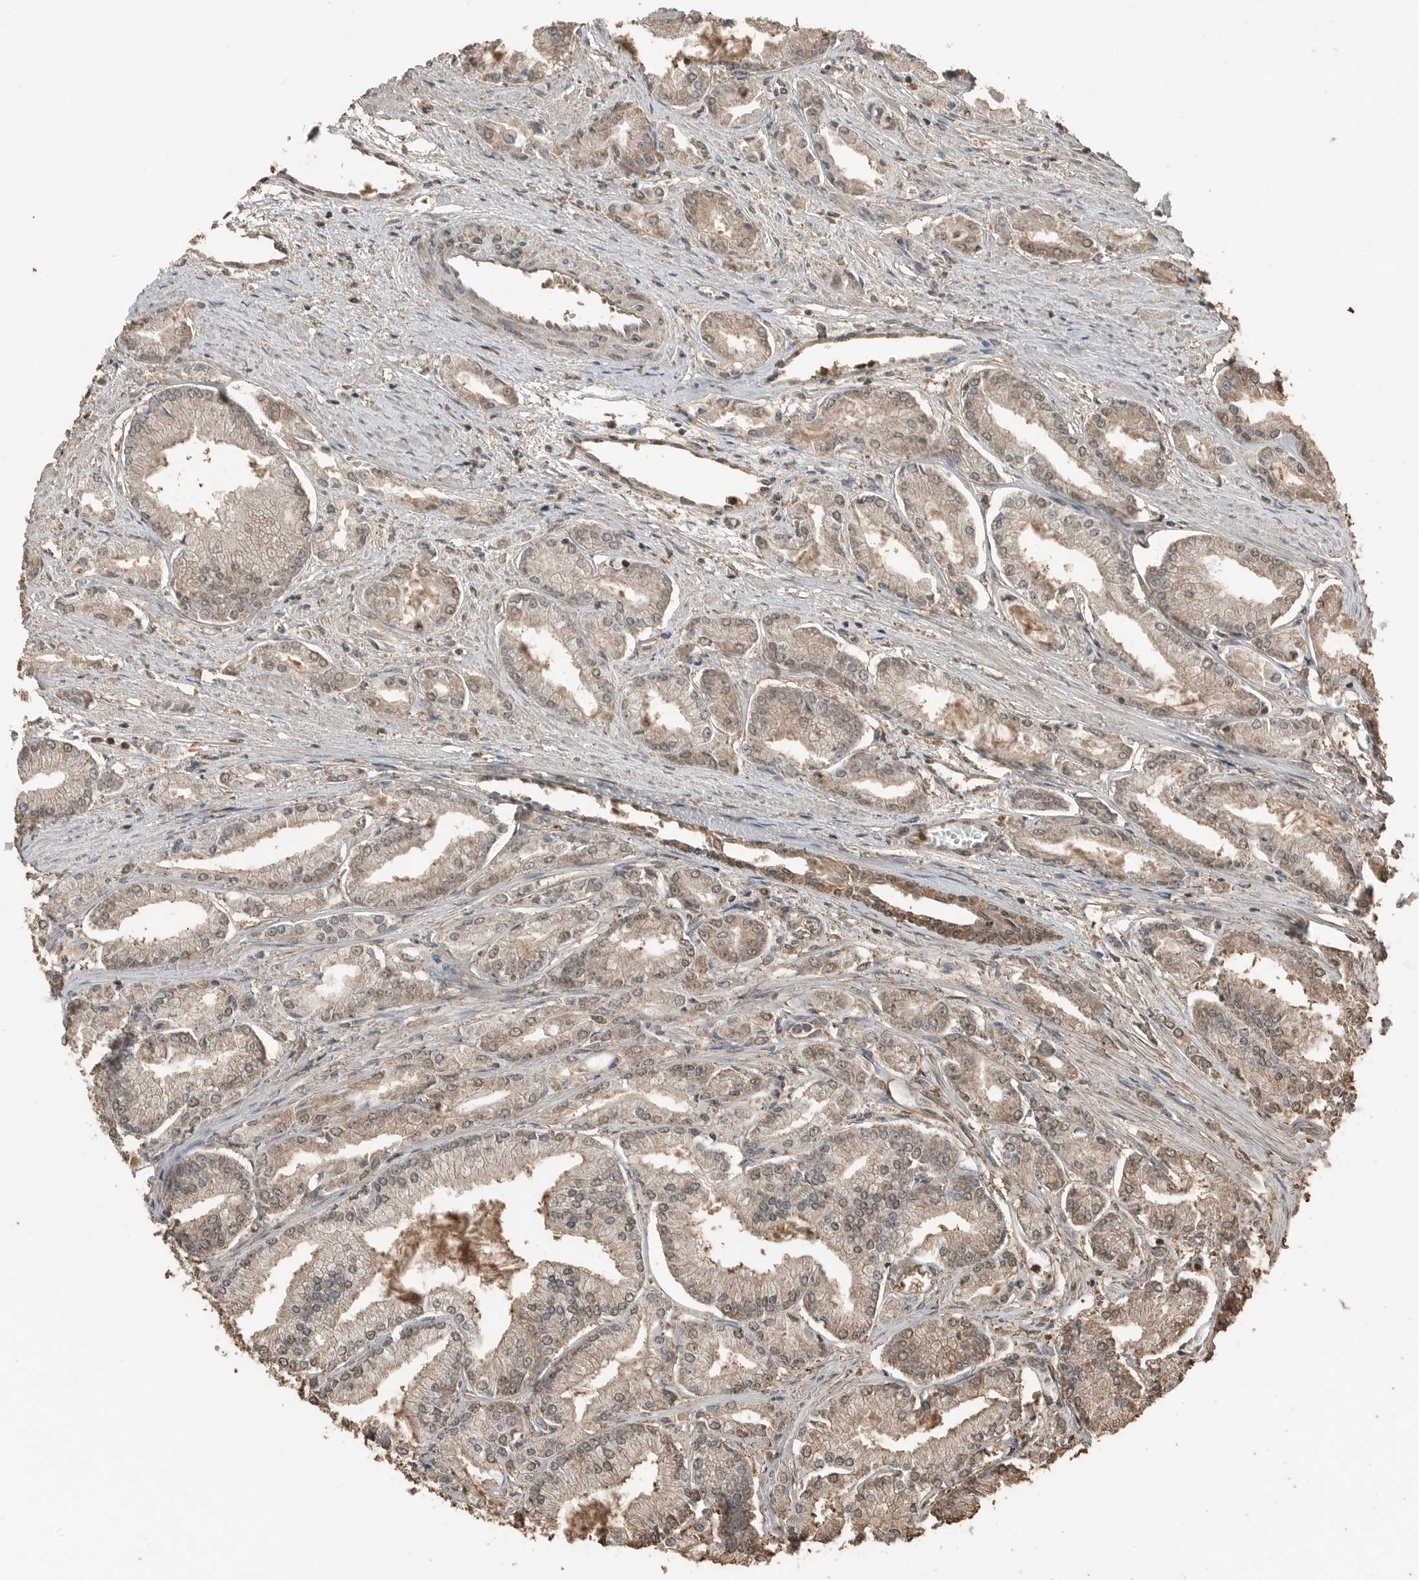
{"staining": {"intensity": "weak", "quantity": ">75%", "location": "cytoplasmic/membranous,nuclear"}, "tissue": "prostate cancer", "cell_type": "Tumor cells", "image_type": "cancer", "snomed": [{"axis": "morphology", "description": "Adenocarcinoma, Low grade"}, {"axis": "topography", "description": "Prostate"}], "caption": "Tumor cells exhibit weak cytoplasmic/membranous and nuclear expression in about >75% of cells in prostate cancer (adenocarcinoma (low-grade)). Ihc stains the protein in brown and the nuclei are stained blue.", "gene": "BLZF1", "patient": {"sex": "male", "age": 52}}